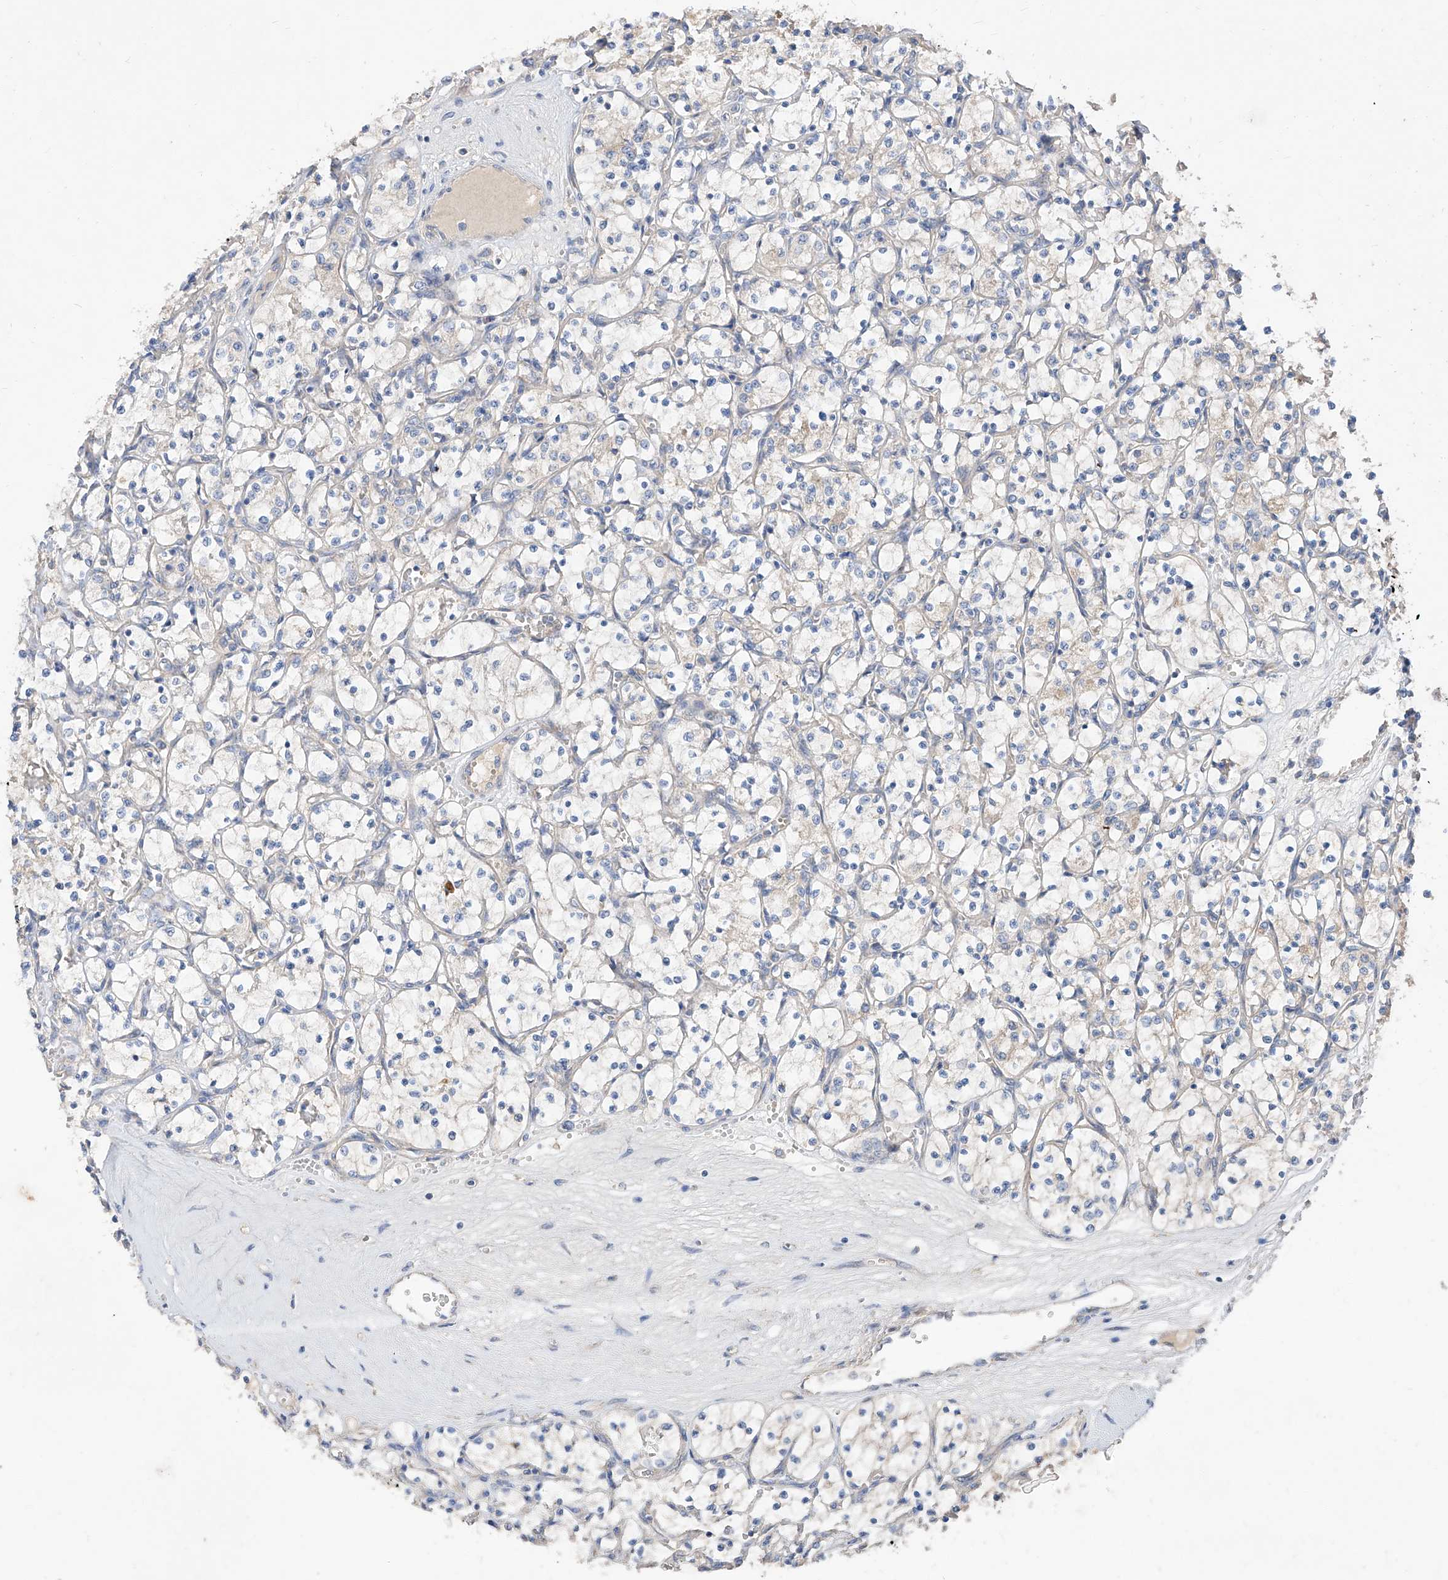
{"staining": {"intensity": "negative", "quantity": "none", "location": "none"}, "tissue": "renal cancer", "cell_type": "Tumor cells", "image_type": "cancer", "snomed": [{"axis": "morphology", "description": "Adenocarcinoma, NOS"}, {"axis": "topography", "description": "Kidney"}], "caption": "The photomicrograph exhibits no significant expression in tumor cells of adenocarcinoma (renal).", "gene": "DIRAS3", "patient": {"sex": "female", "age": 69}}